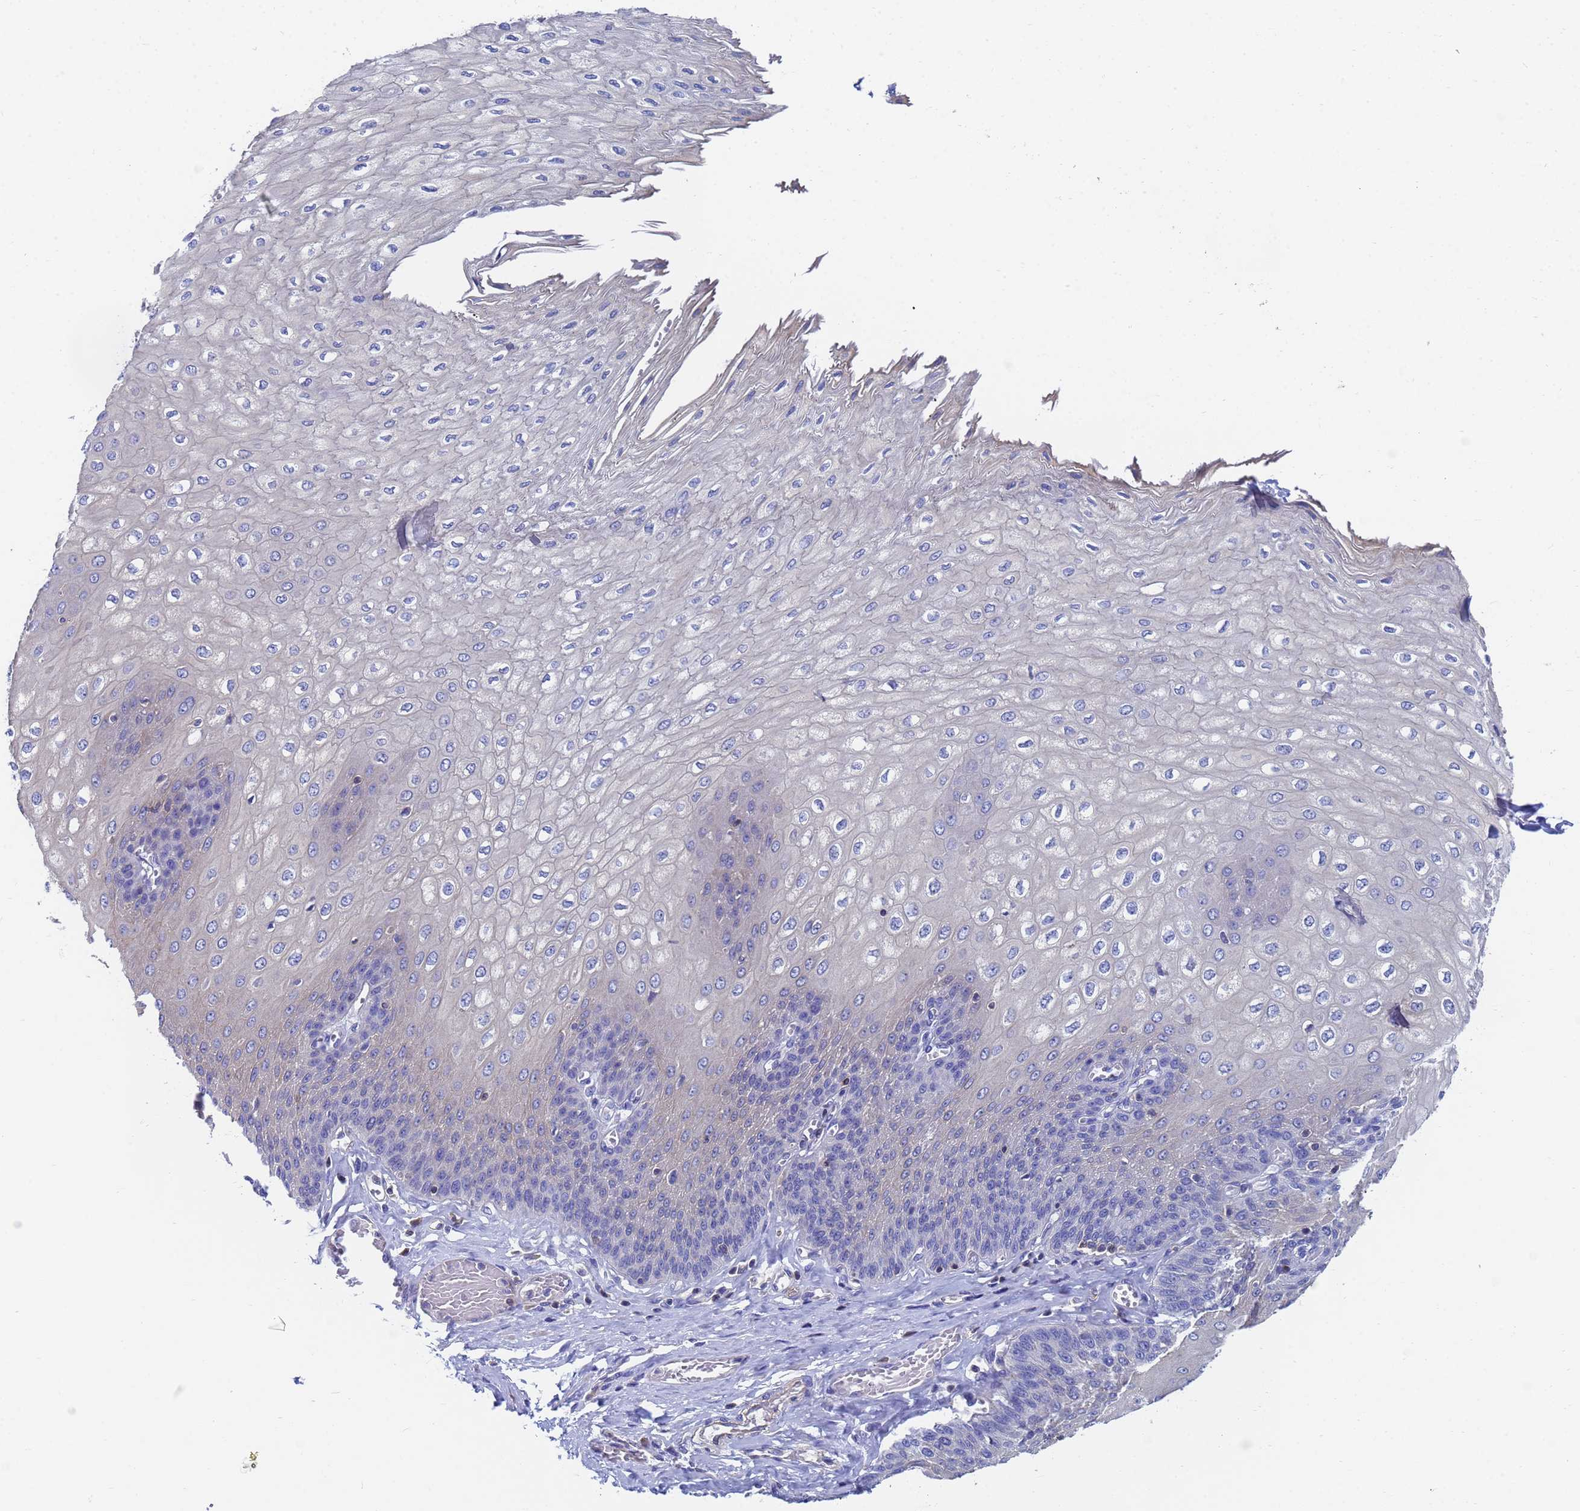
{"staining": {"intensity": "negative", "quantity": "none", "location": "none"}, "tissue": "esophagus", "cell_type": "Squamous epithelial cells", "image_type": "normal", "snomed": [{"axis": "morphology", "description": "Normal tissue, NOS"}, {"axis": "topography", "description": "Esophagus"}], "caption": "A histopathology image of esophagus stained for a protein exhibits no brown staining in squamous epithelial cells.", "gene": "GCHFR", "patient": {"sex": "male", "age": 60}}